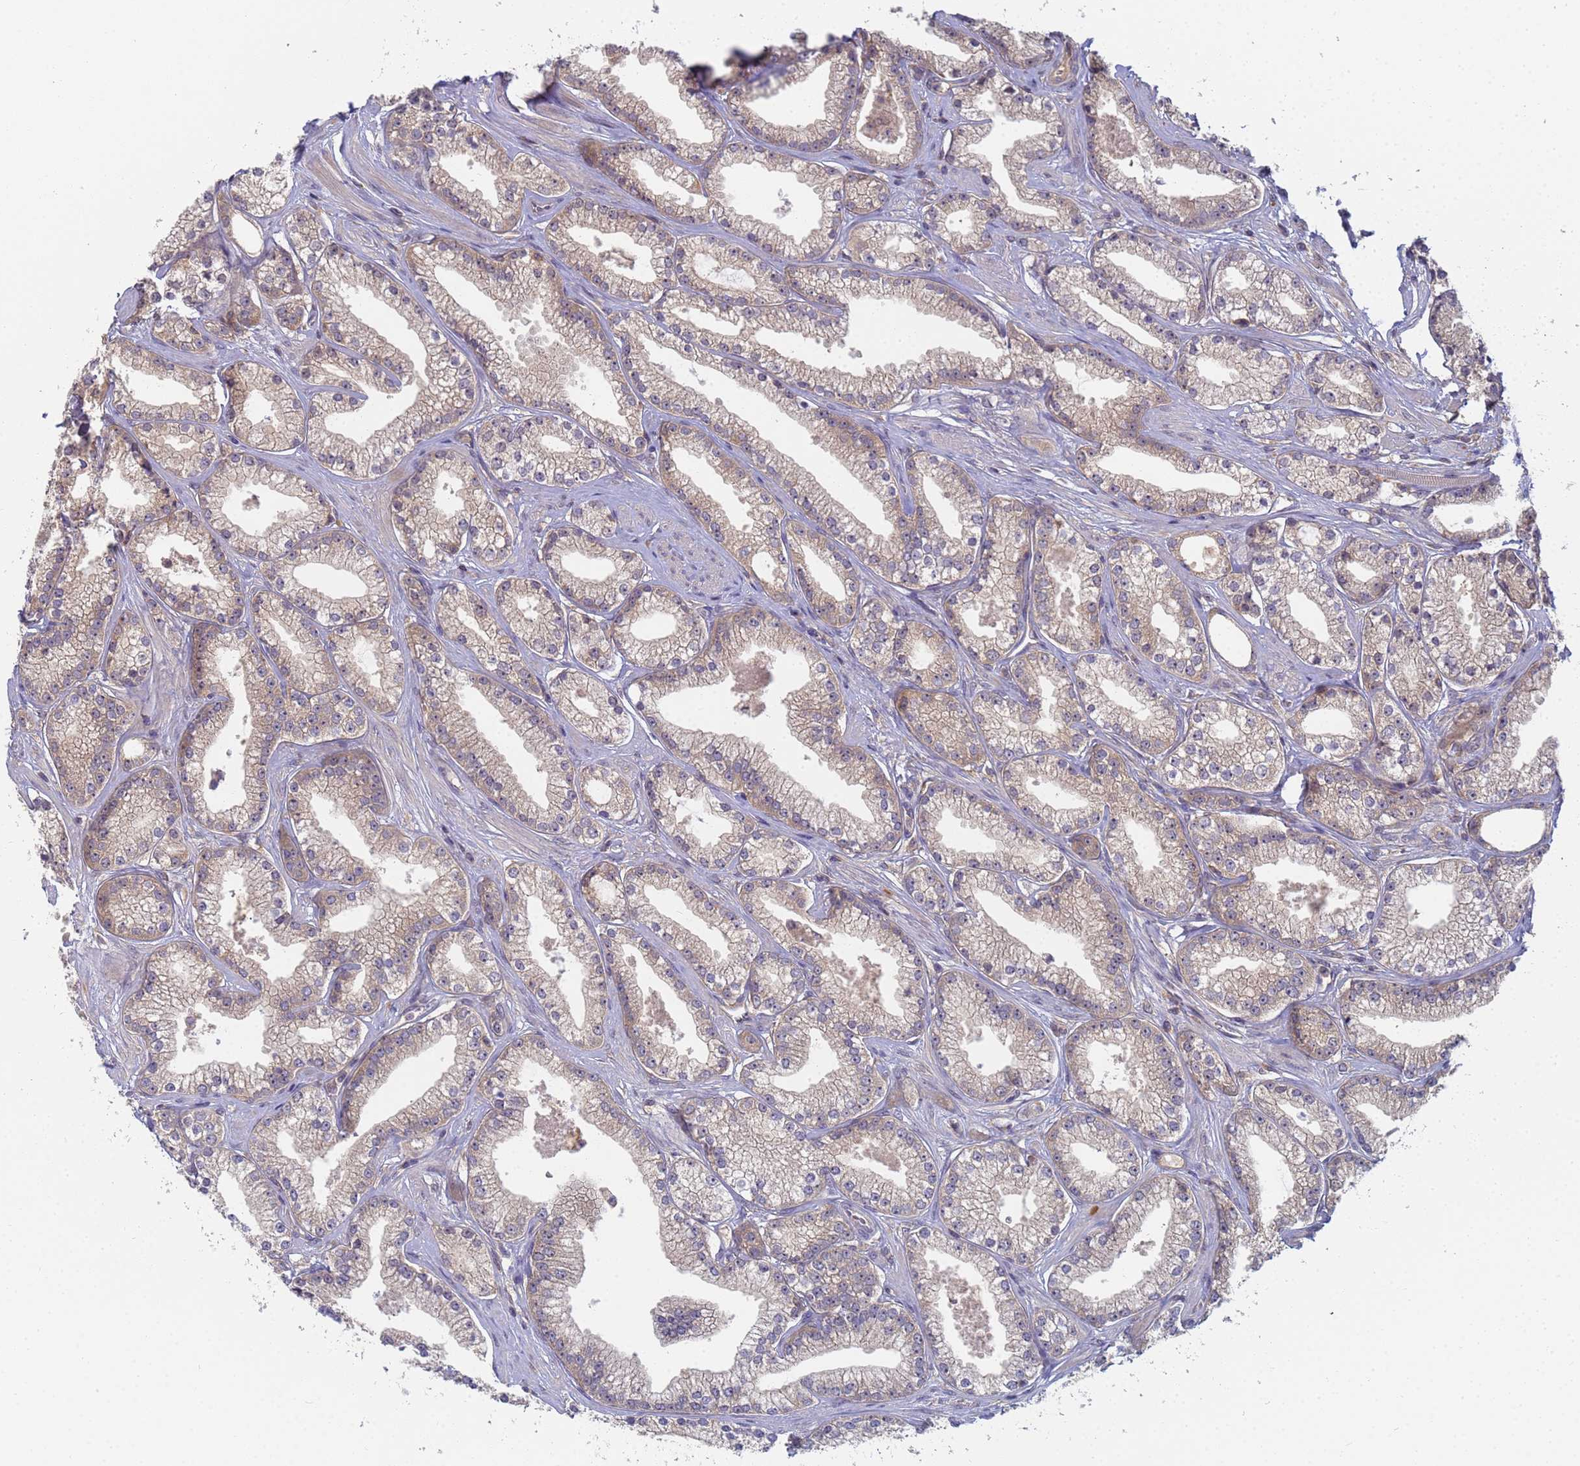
{"staining": {"intensity": "weak", "quantity": "25%-75%", "location": "cytoplasmic/membranous"}, "tissue": "prostate cancer", "cell_type": "Tumor cells", "image_type": "cancer", "snomed": [{"axis": "morphology", "description": "Adenocarcinoma, High grade"}, {"axis": "topography", "description": "Prostate"}], "caption": "Protein expression analysis of human adenocarcinoma (high-grade) (prostate) reveals weak cytoplasmic/membranous positivity in about 25%-75% of tumor cells.", "gene": "SHARPIN", "patient": {"sex": "male", "age": 67}}